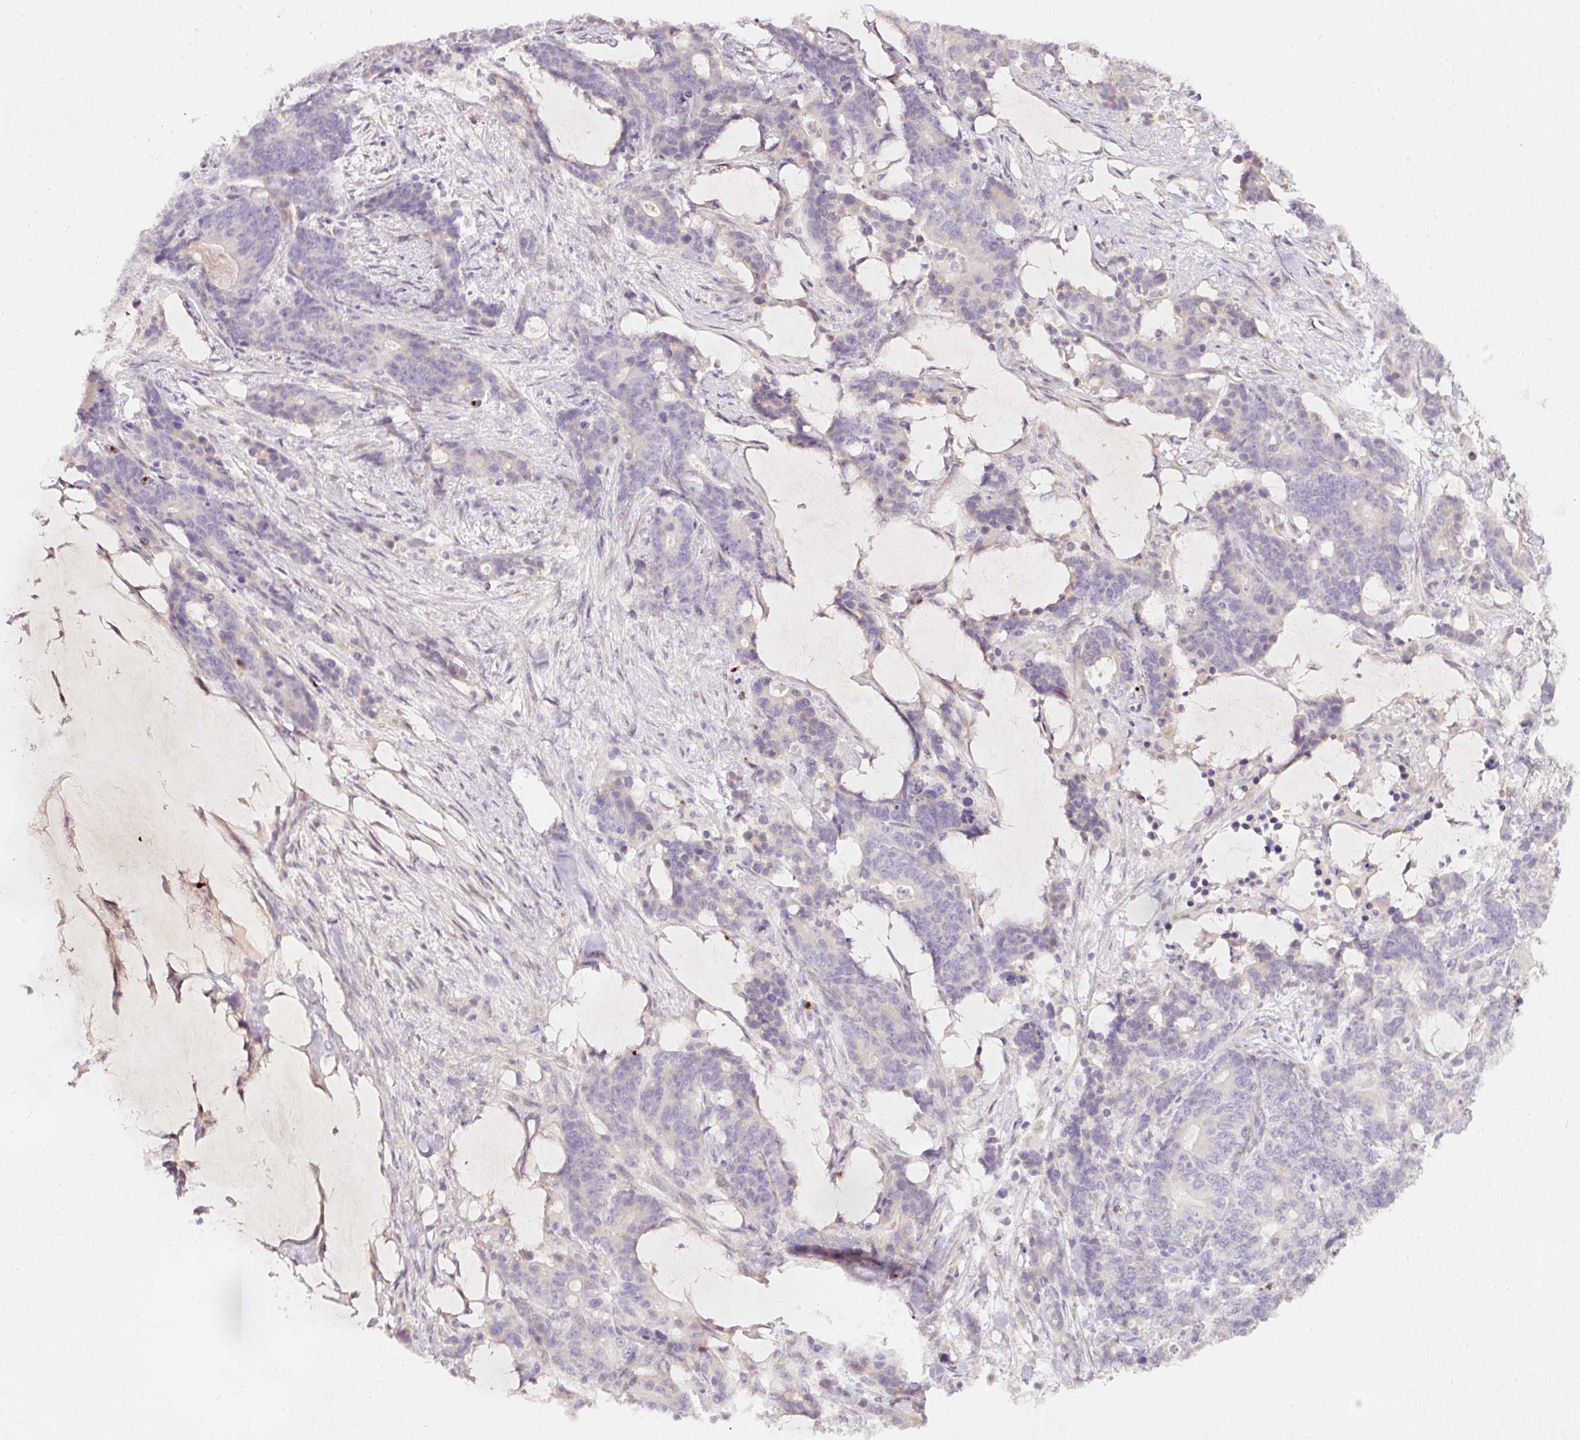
{"staining": {"intensity": "negative", "quantity": "none", "location": "none"}, "tissue": "stomach cancer", "cell_type": "Tumor cells", "image_type": "cancer", "snomed": [{"axis": "morphology", "description": "Normal tissue, NOS"}, {"axis": "morphology", "description": "Adenocarcinoma, NOS"}, {"axis": "topography", "description": "Stomach"}], "caption": "The histopathology image demonstrates no staining of tumor cells in adenocarcinoma (stomach).", "gene": "NBPF11", "patient": {"sex": "female", "age": 64}}